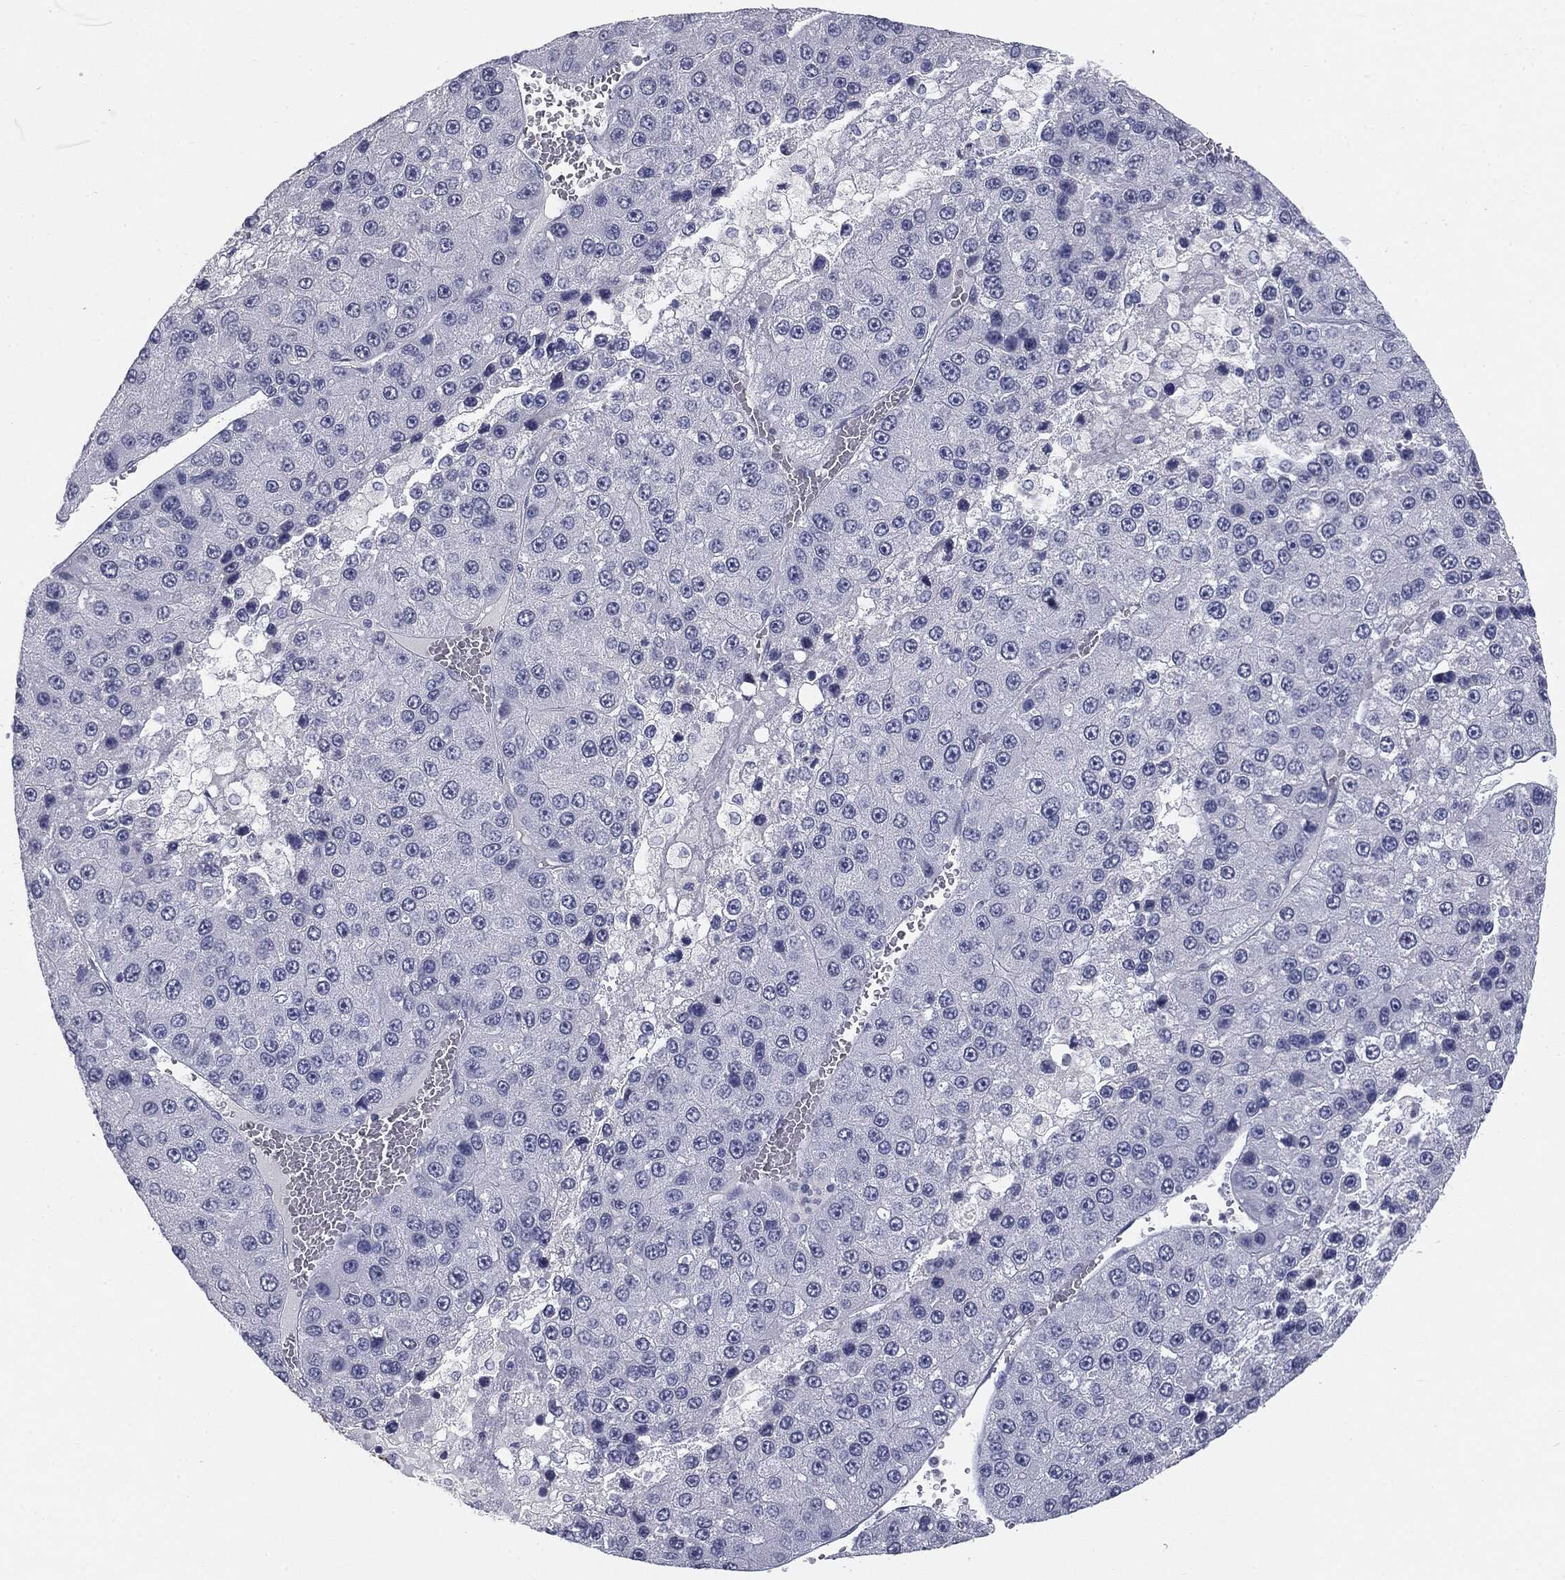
{"staining": {"intensity": "negative", "quantity": "none", "location": "none"}, "tissue": "liver cancer", "cell_type": "Tumor cells", "image_type": "cancer", "snomed": [{"axis": "morphology", "description": "Carcinoma, Hepatocellular, NOS"}, {"axis": "topography", "description": "Liver"}], "caption": "High magnification brightfield microscopy of hepatocellular carcinoma (liver) stained with DAB (3,3'-diaminobenzidine) (brown) and counterstained with hematoxylin (blue): tumor cells show no significant expression. Nuclei are stained in blue.", "gene": "MUC1", "patient": {"sex": "female", "age": 73}}